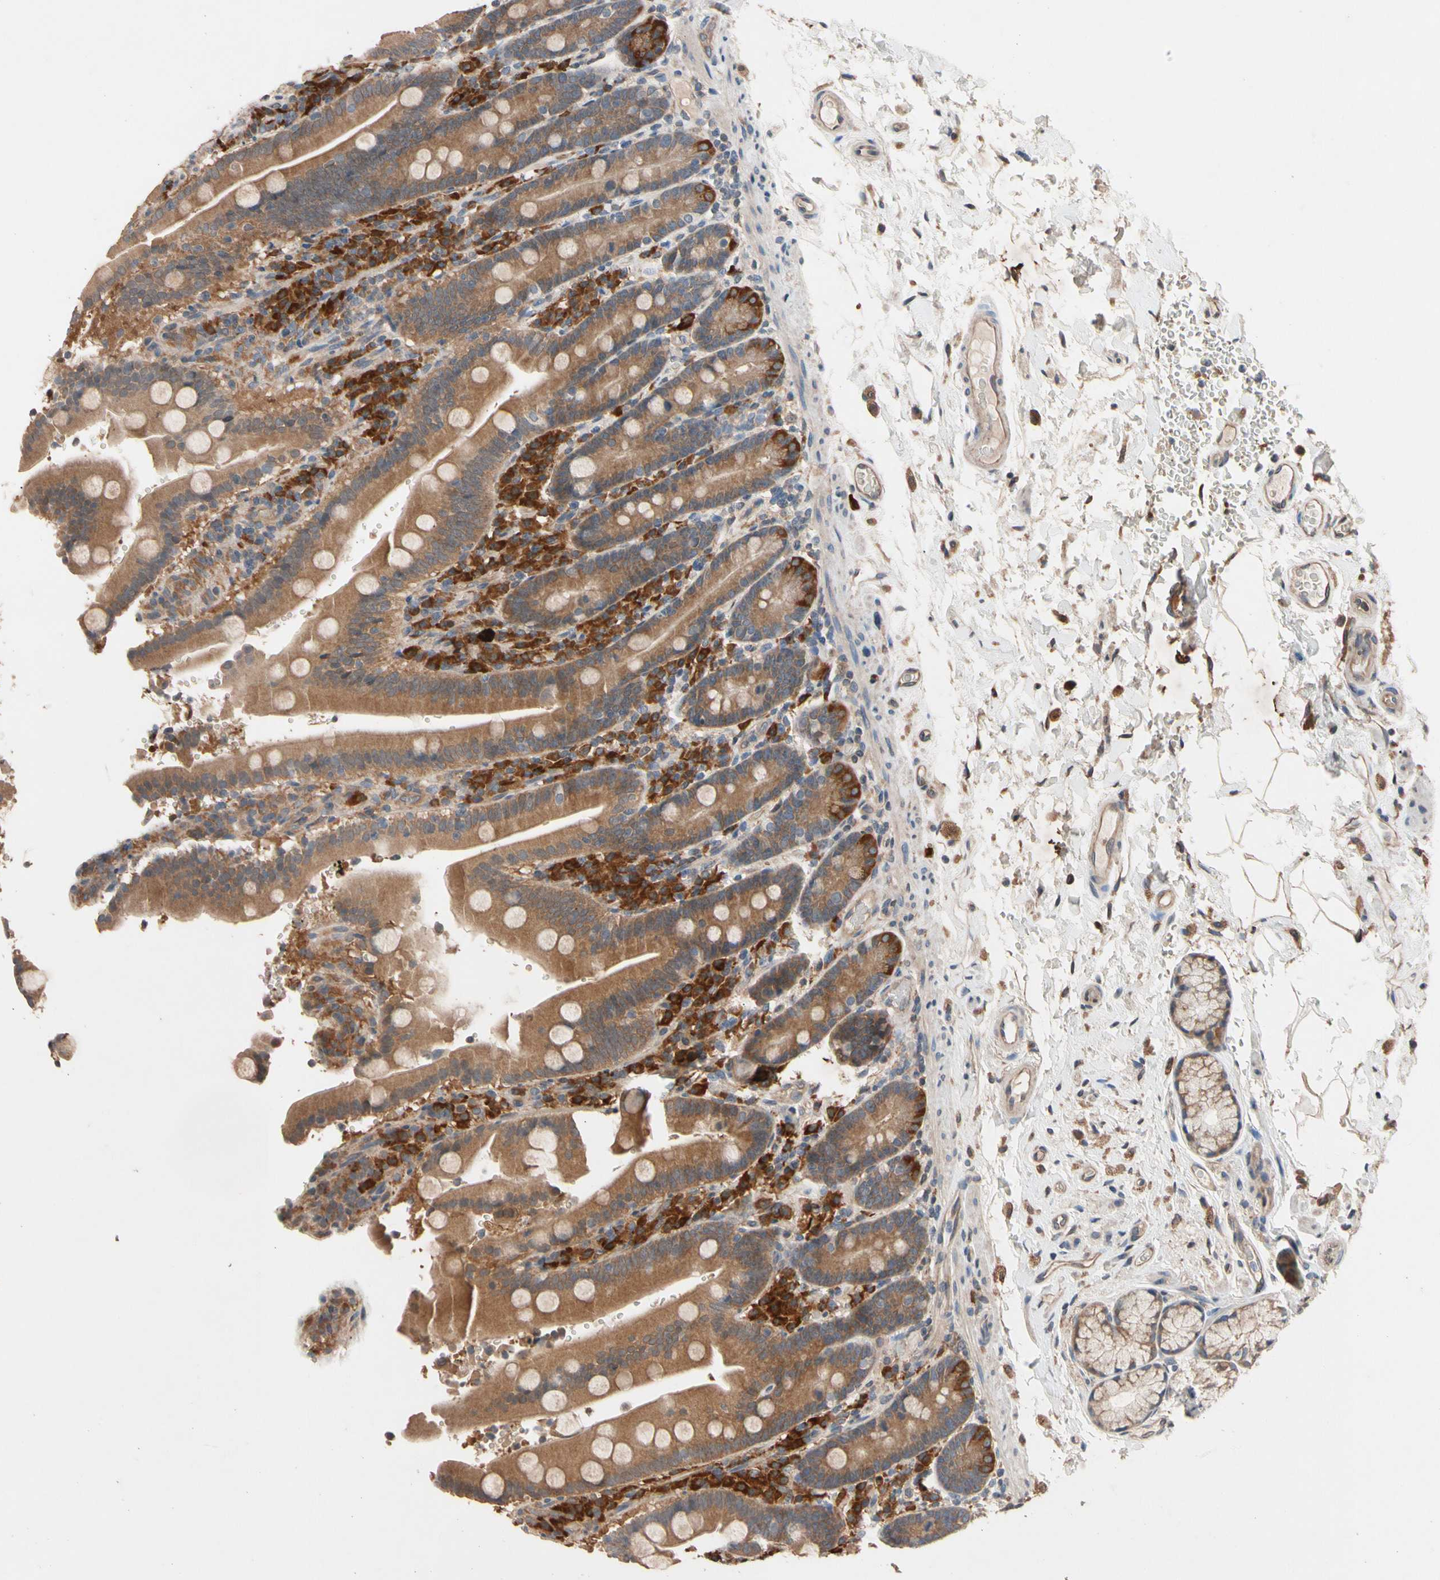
{"staining": {"intensity": "moderate", "quantity": ">75%", "location": "cytoplasmic/membranous"}, "tissue": "duodenum", "cell_type": "Glandular cells", "image_type": "normal", "snomed": [{"axis": "morphology", "description": "Normal tissue, NOS"}, {"axis": "topography", "description": "Small intestine, NOS"}], "caption": "Immunohistochemical staining of unremarkable duodenum demonstrates >75% levels of moderate cytoplasmic/membranous protein expression in about >75% of glandular cells. (Stains: DAB in brown, nuclei in blue, Microscopy: brightfield microscopy at high magnification).", "gene": "PRDX4", "patient": {"sex": "female", "age": 71}}